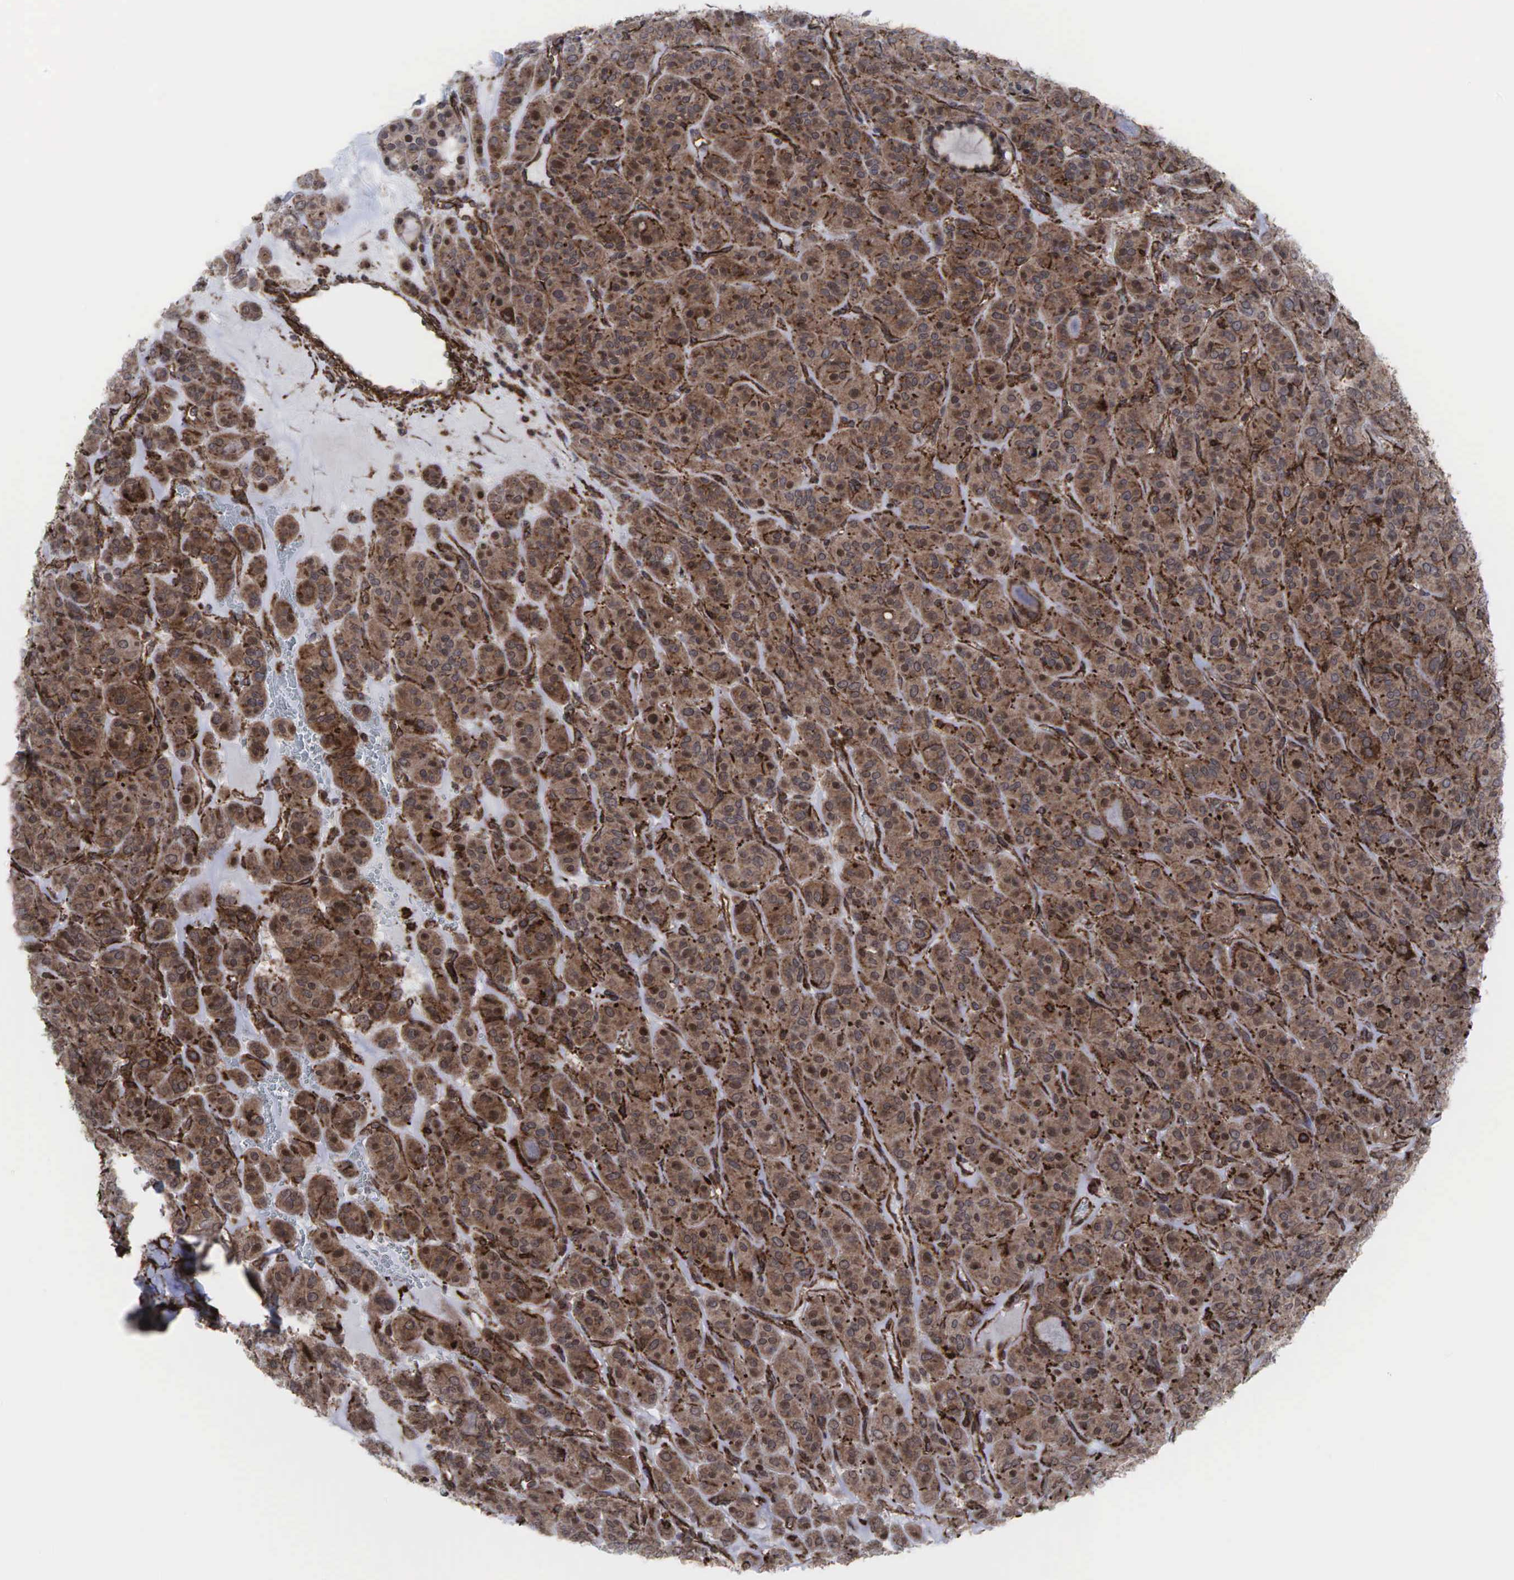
{"staining": {"intensity": "moderate", "quantity": ">75%", "location": "cytoplasmic/membranous,nuclear"}, "tissue": "thyroid cancer", "cell_type": "Tumor cells", "image_type": "cancer", "snomed": [{"axis": "morphology", "description": "Follicular adenoma carcinoma, NOS"}, {"axis": "topography", "description": "Thyroid gland"}], "caption": "Immunohistochemistry micrograph of human follicular adenoma carcinoma (thyroid) stained for a protein (brown), which demonstrates medium levels of moderate cytoplasmic/membranous and nuclear expression in about >75% of tumor cells.", "gene": "GPRASP1", "patient": {"sex": "female", "age": 71}}